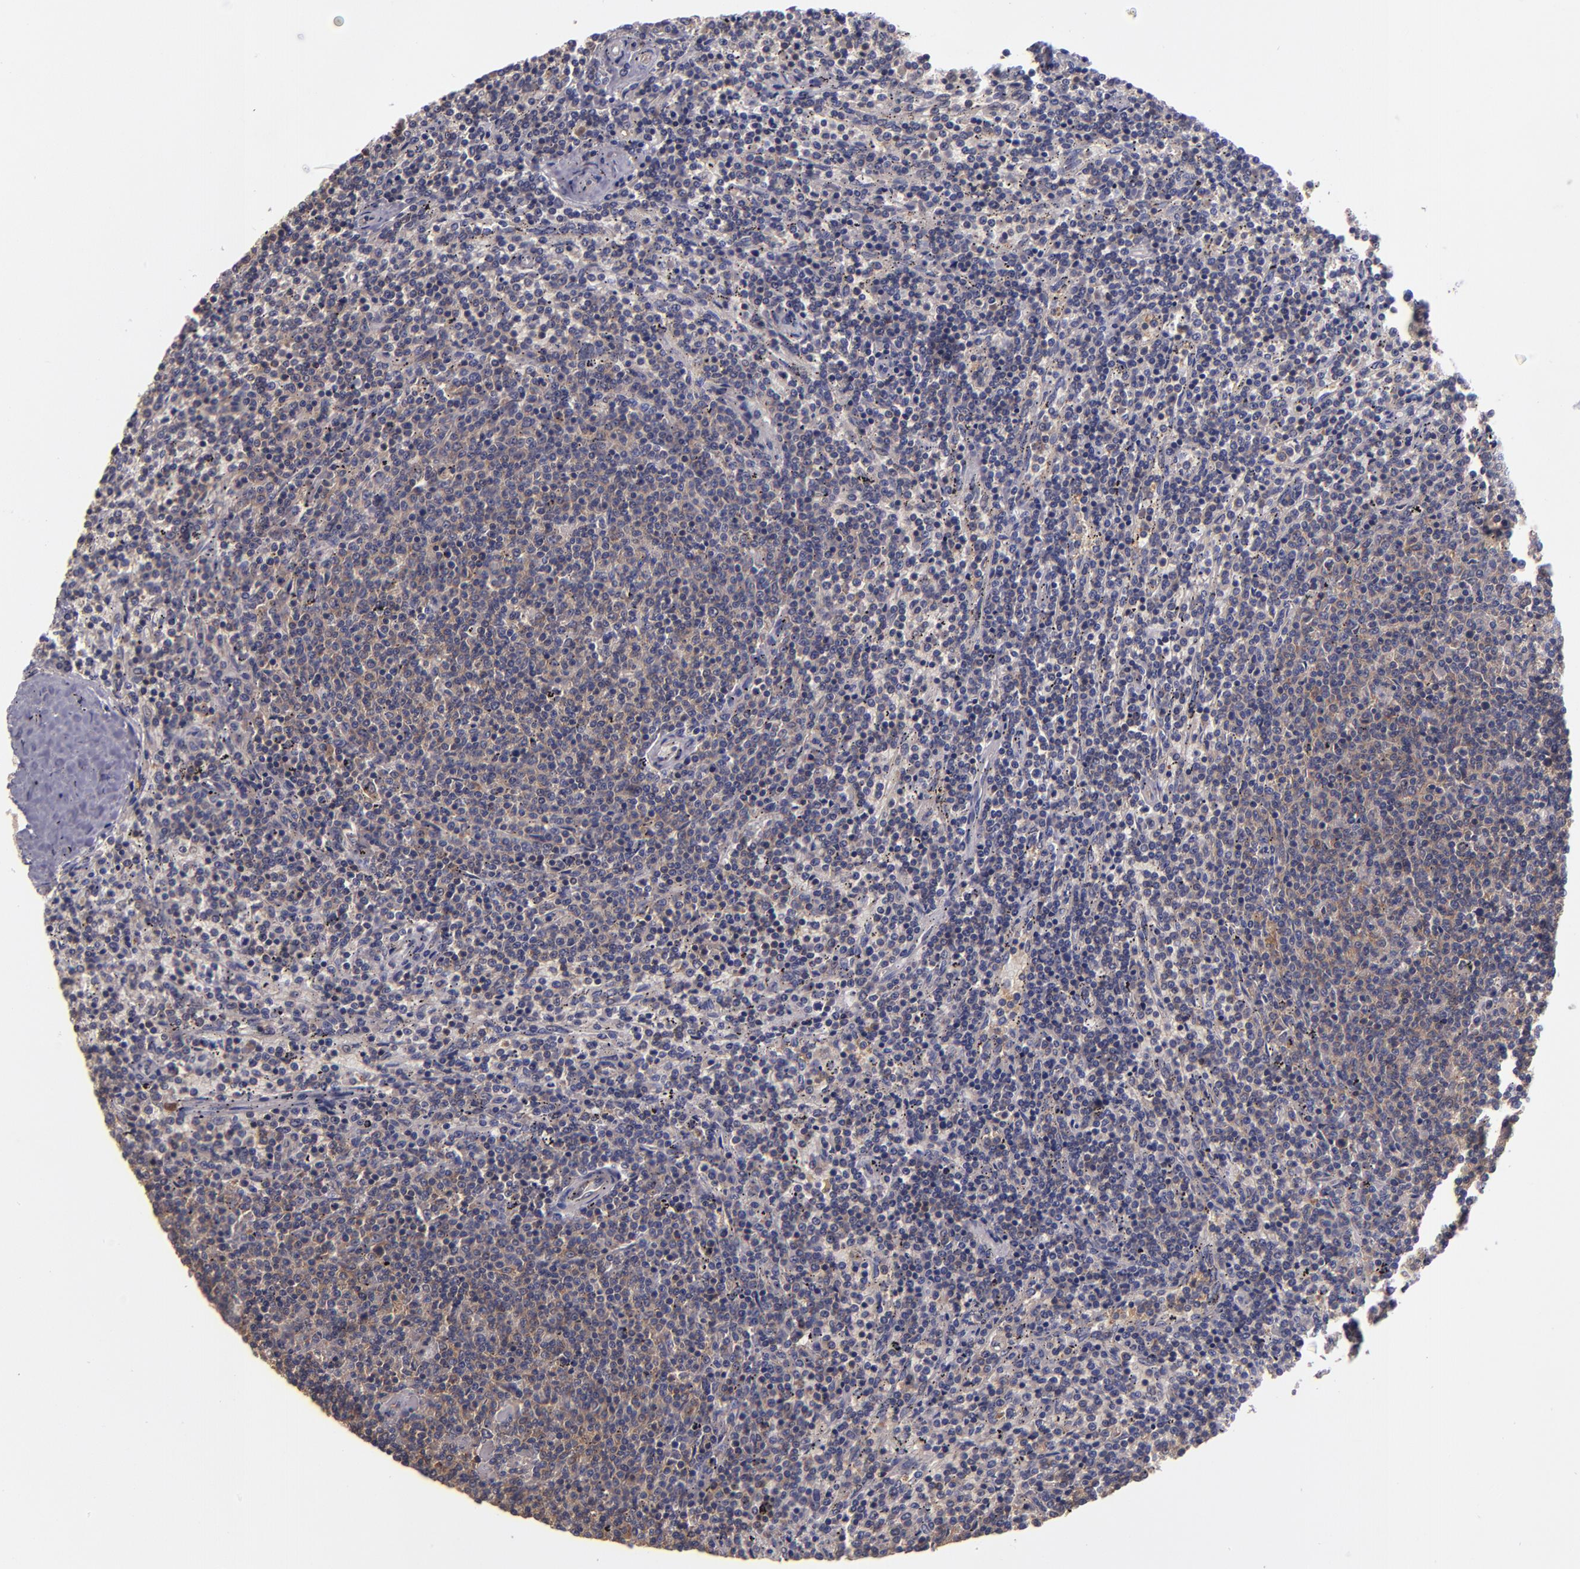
{"staining": {"intensity": "weak", "quantity": ">75%", "location": "cytoplasmic/membranous"}, "tissue": "lymphoma", "cell_type": "Tumor cells", "image_type": "cancer", "snomed": [{"axis": "morphology", "description": "Malignant lymphoma, non-Hodgkin's type, Low grade"}, {"axis": "topography", "description": "Spleen"}], "caption": "Human lymphoma stained with a protein marker exhibits weak staining in tumor cells.", "gene": "CARS1", "patient": {"sex": "female", "age": 50}}